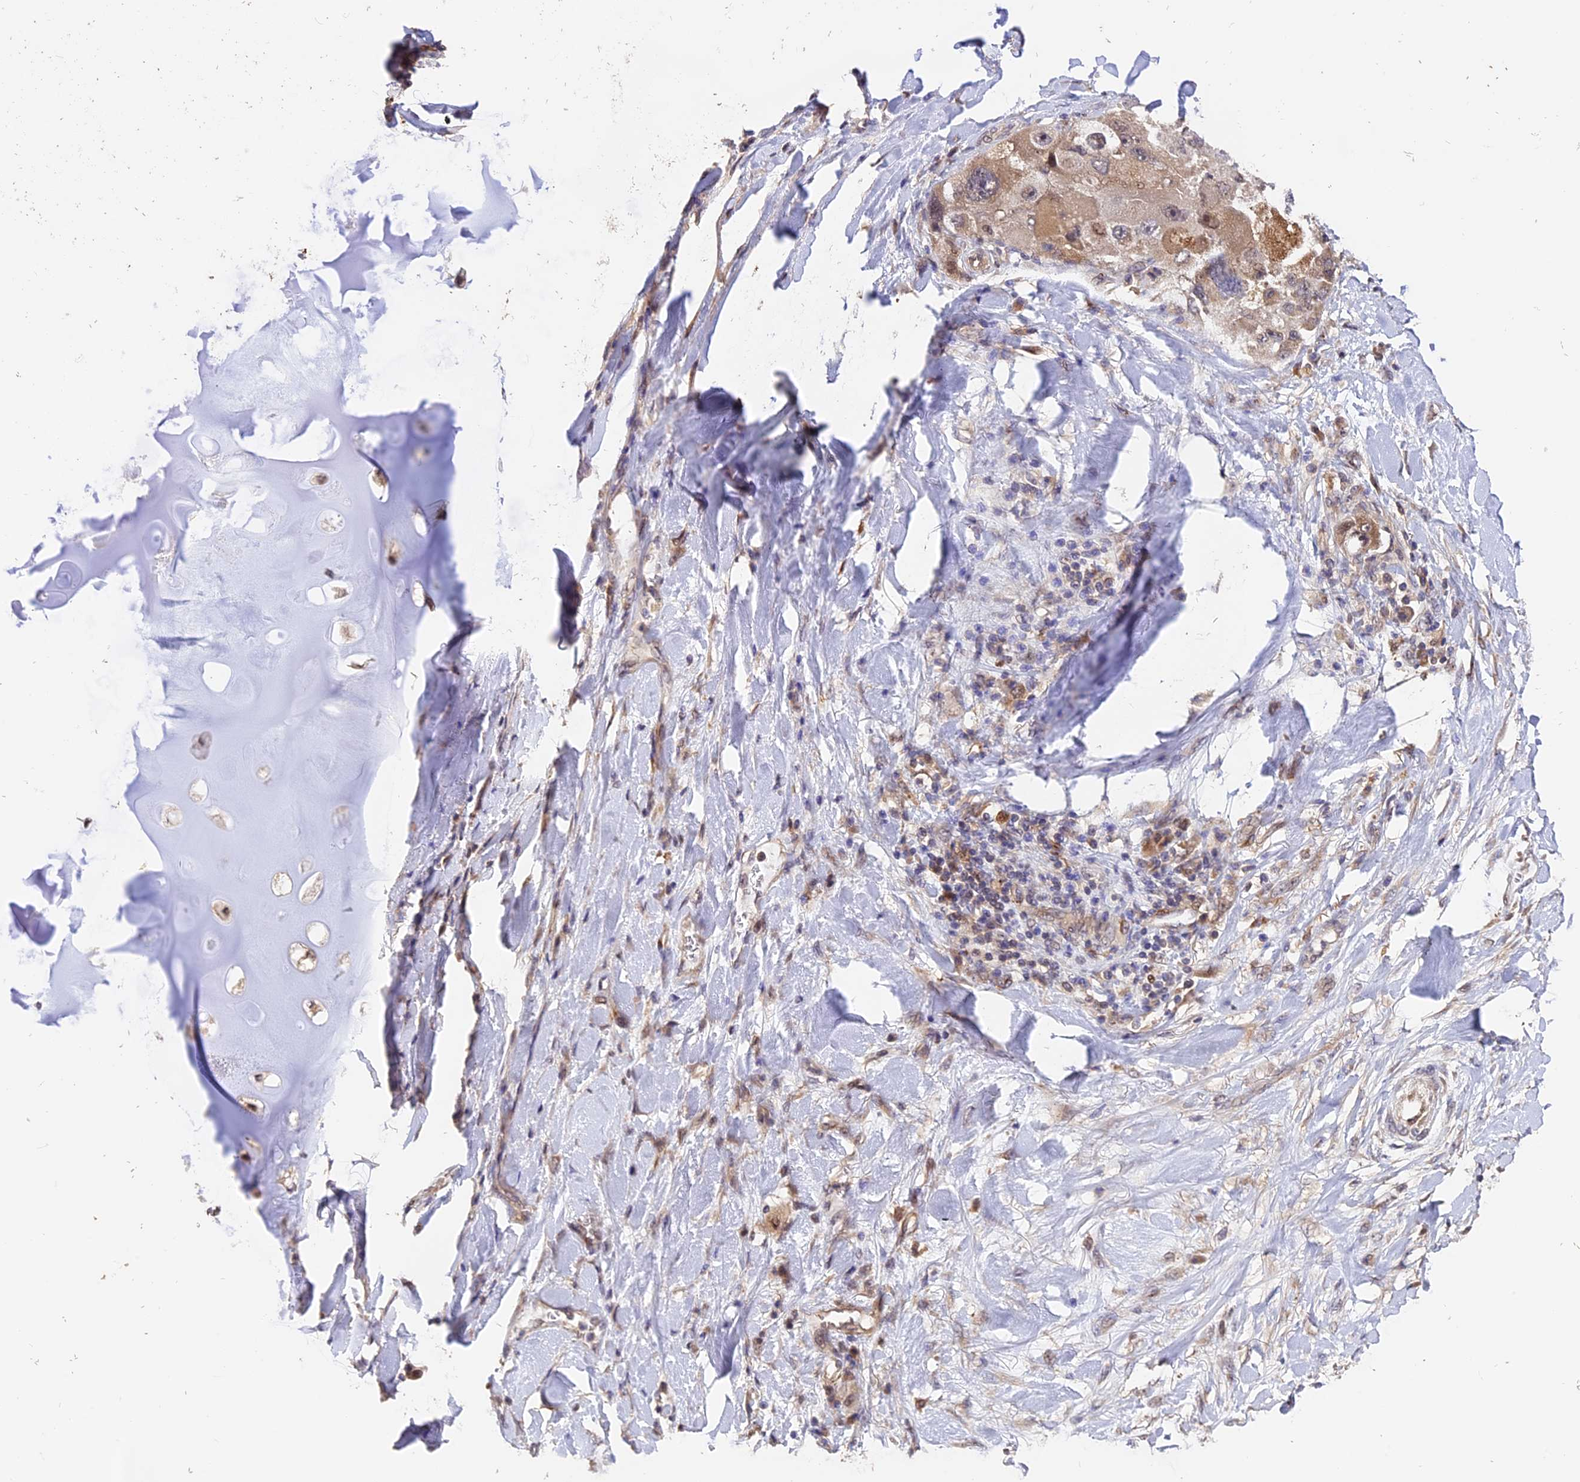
{"staining": {"intensity": "weak", "quantity": "25%-75%", "location": "cytoplasmic/membranous"}, "tissue": "lung cancer", "cell_type": "Tumor cells", "image_type": "cancer", "snomed": [{"axis": "morphology", "description": "Adenocarcinoma, NOS"}, {"axis": "topography", "description": "Lung"}], "caption": "A micrograph of human lung cancer stained for a protein reveals weak cytoplasmic/membranous brown staining in tumor cells.", "gene": "TRMT1", "patient": {"sex": "female", "age": 54}}